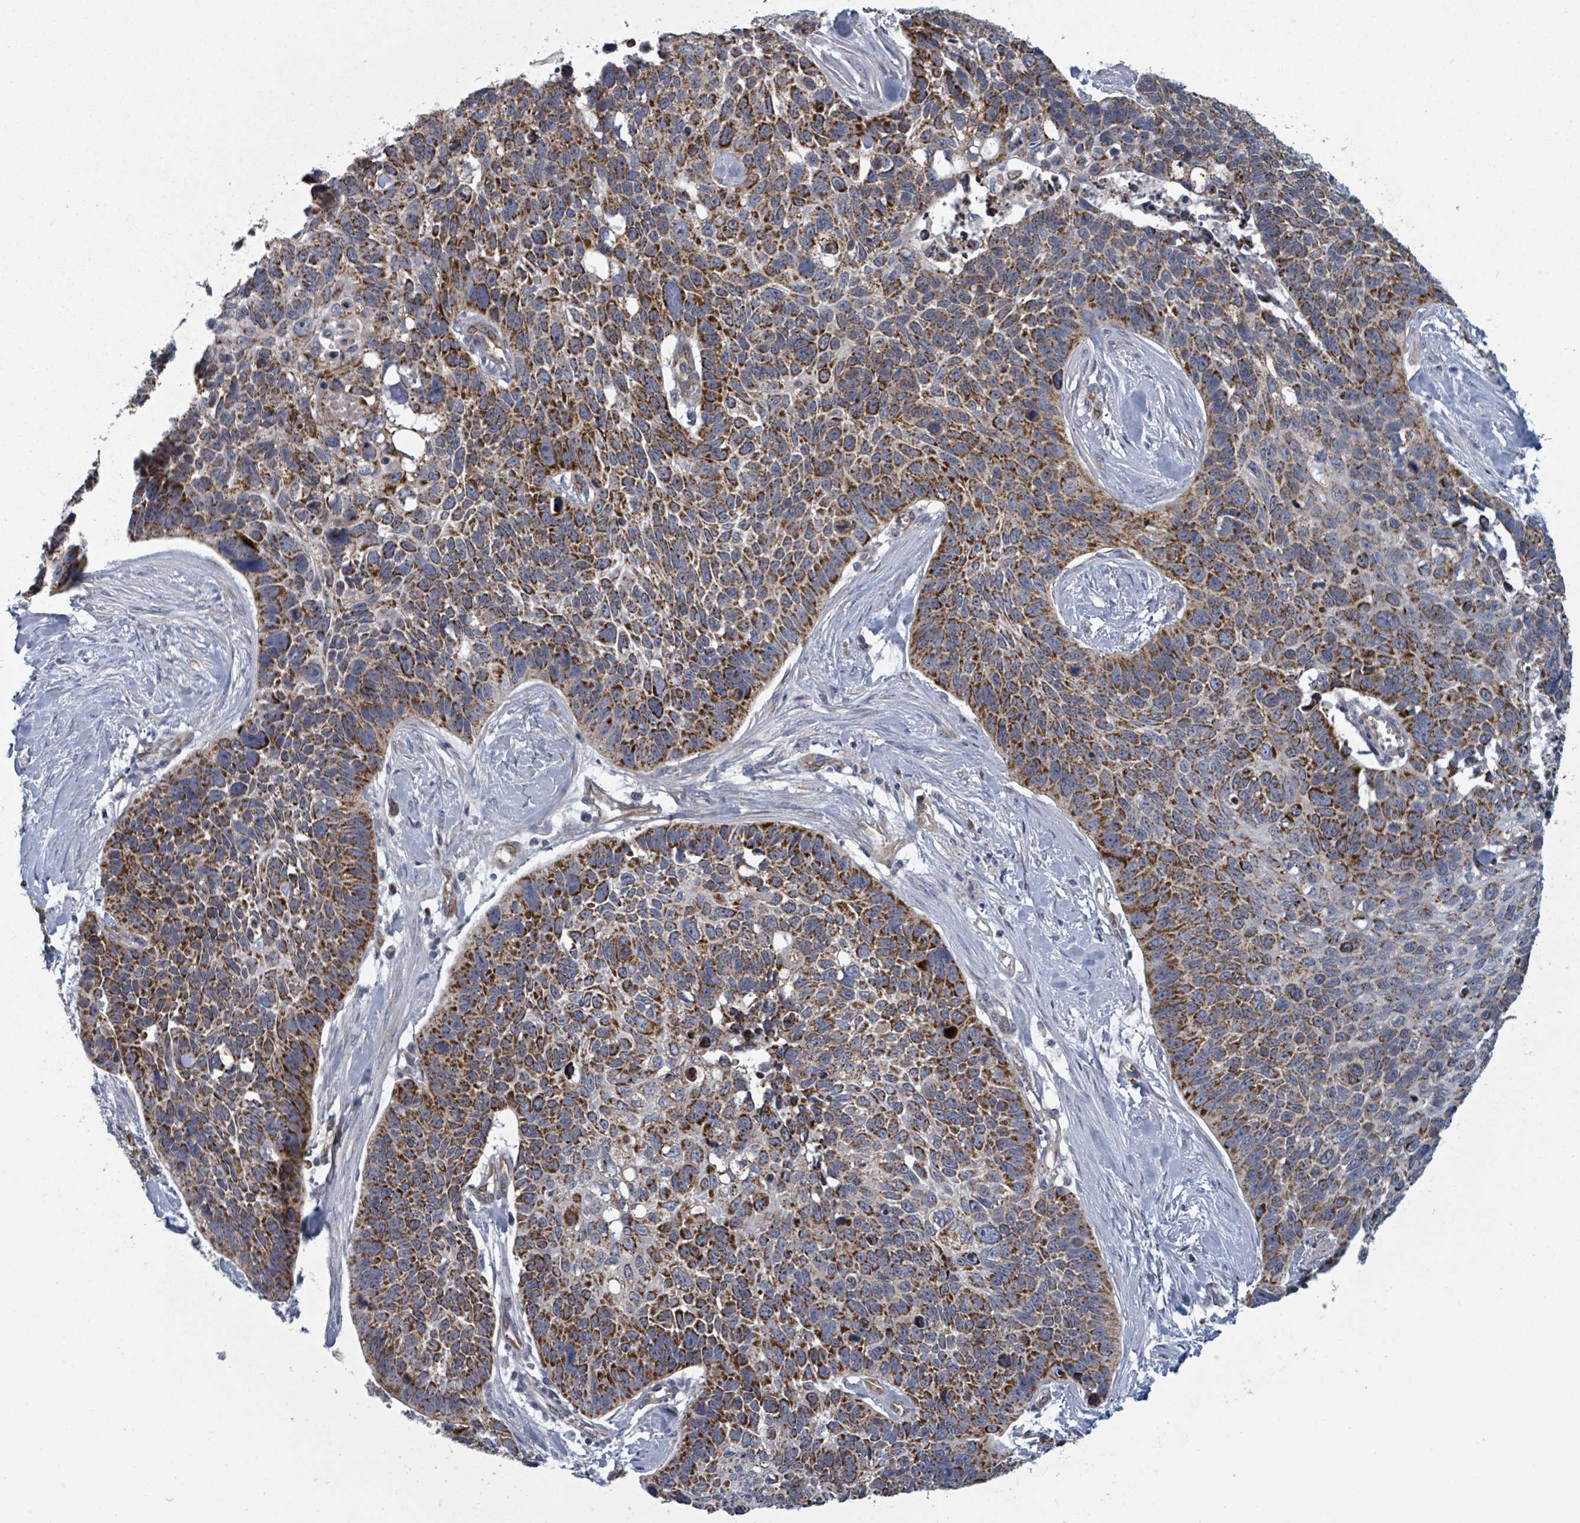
{"staining": {"intensity": "strong", "quantity": ">75%", "location": "cytoplasmic/membranous"}, "tissue": "lung cancer", "cell_type": "Tumor cells", "image_type": "cancer", "snomed": [{"axis": "morphology", "description": "Squamous cell carcinoma, NOS"}, {"axis": "topography", "description": "Lung"}], "caption": "Lung cancer (squamous cell carcinoma) stained for a protein exhibits strong cytoplasmic/membranous positivity in tumor cells.", "gene": "FKBP1A", "patient": {"sex": "male", "age": 62}}